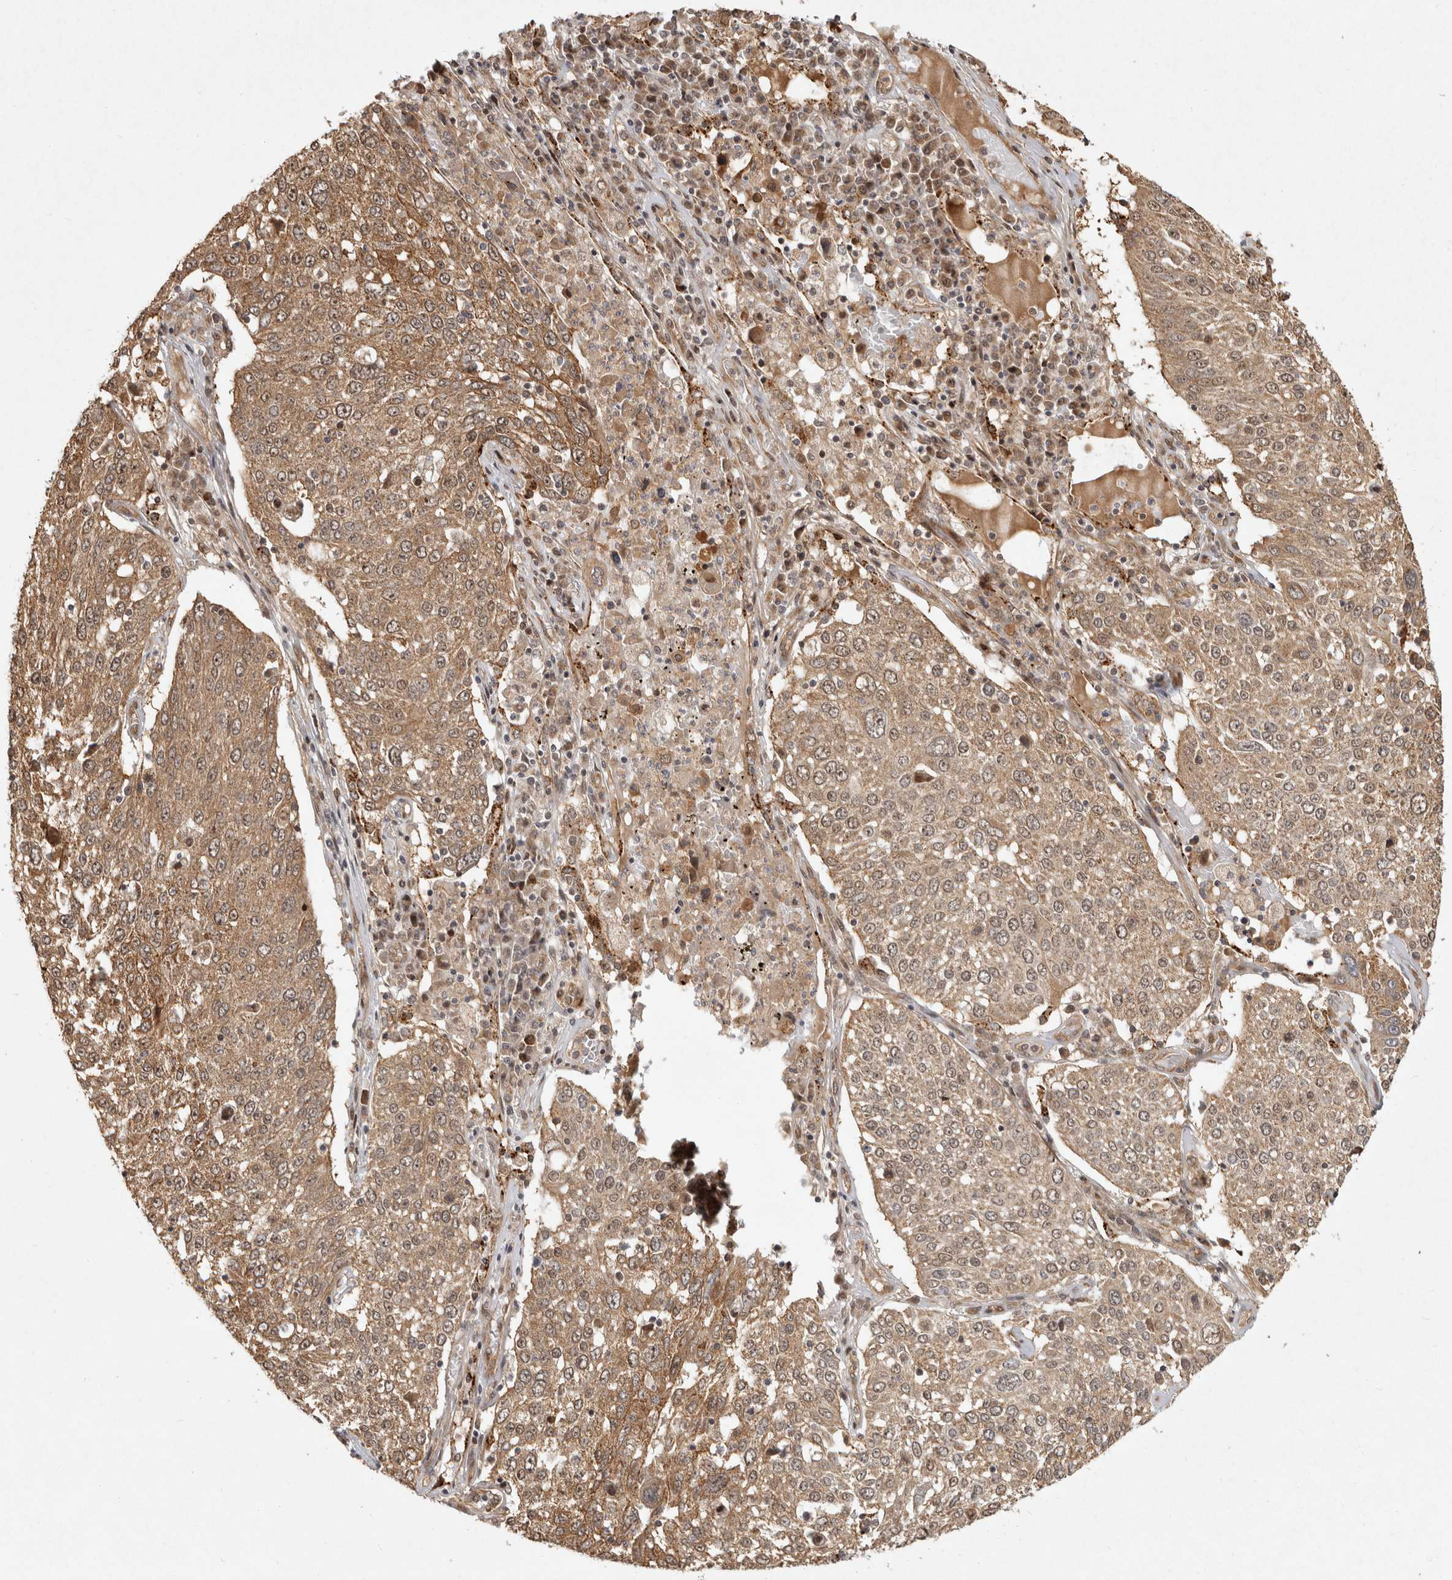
{"staining": {"intensity": "moderate", "quantity": ">75%", "location": "cytoplasmic/membranous"}, "tissue": "lung cancer", "cell_type": "Tumor cells", "image_type": "cancer", "snomed": [{"axis": "morphology", "description": "Squamous cell carcinoma, NOS"}, {"axis": "topography", "description": "Lung"}], "caption": "DAB (3,3'-diaminobenzidine) immunohistochemical staining of lung cancer displays moderate cytoplasmic/membranous protein staining in about >75% of tumor cells.", "gene": "CAMSAP2", "patient": {"sex": "male", "age": 65}}